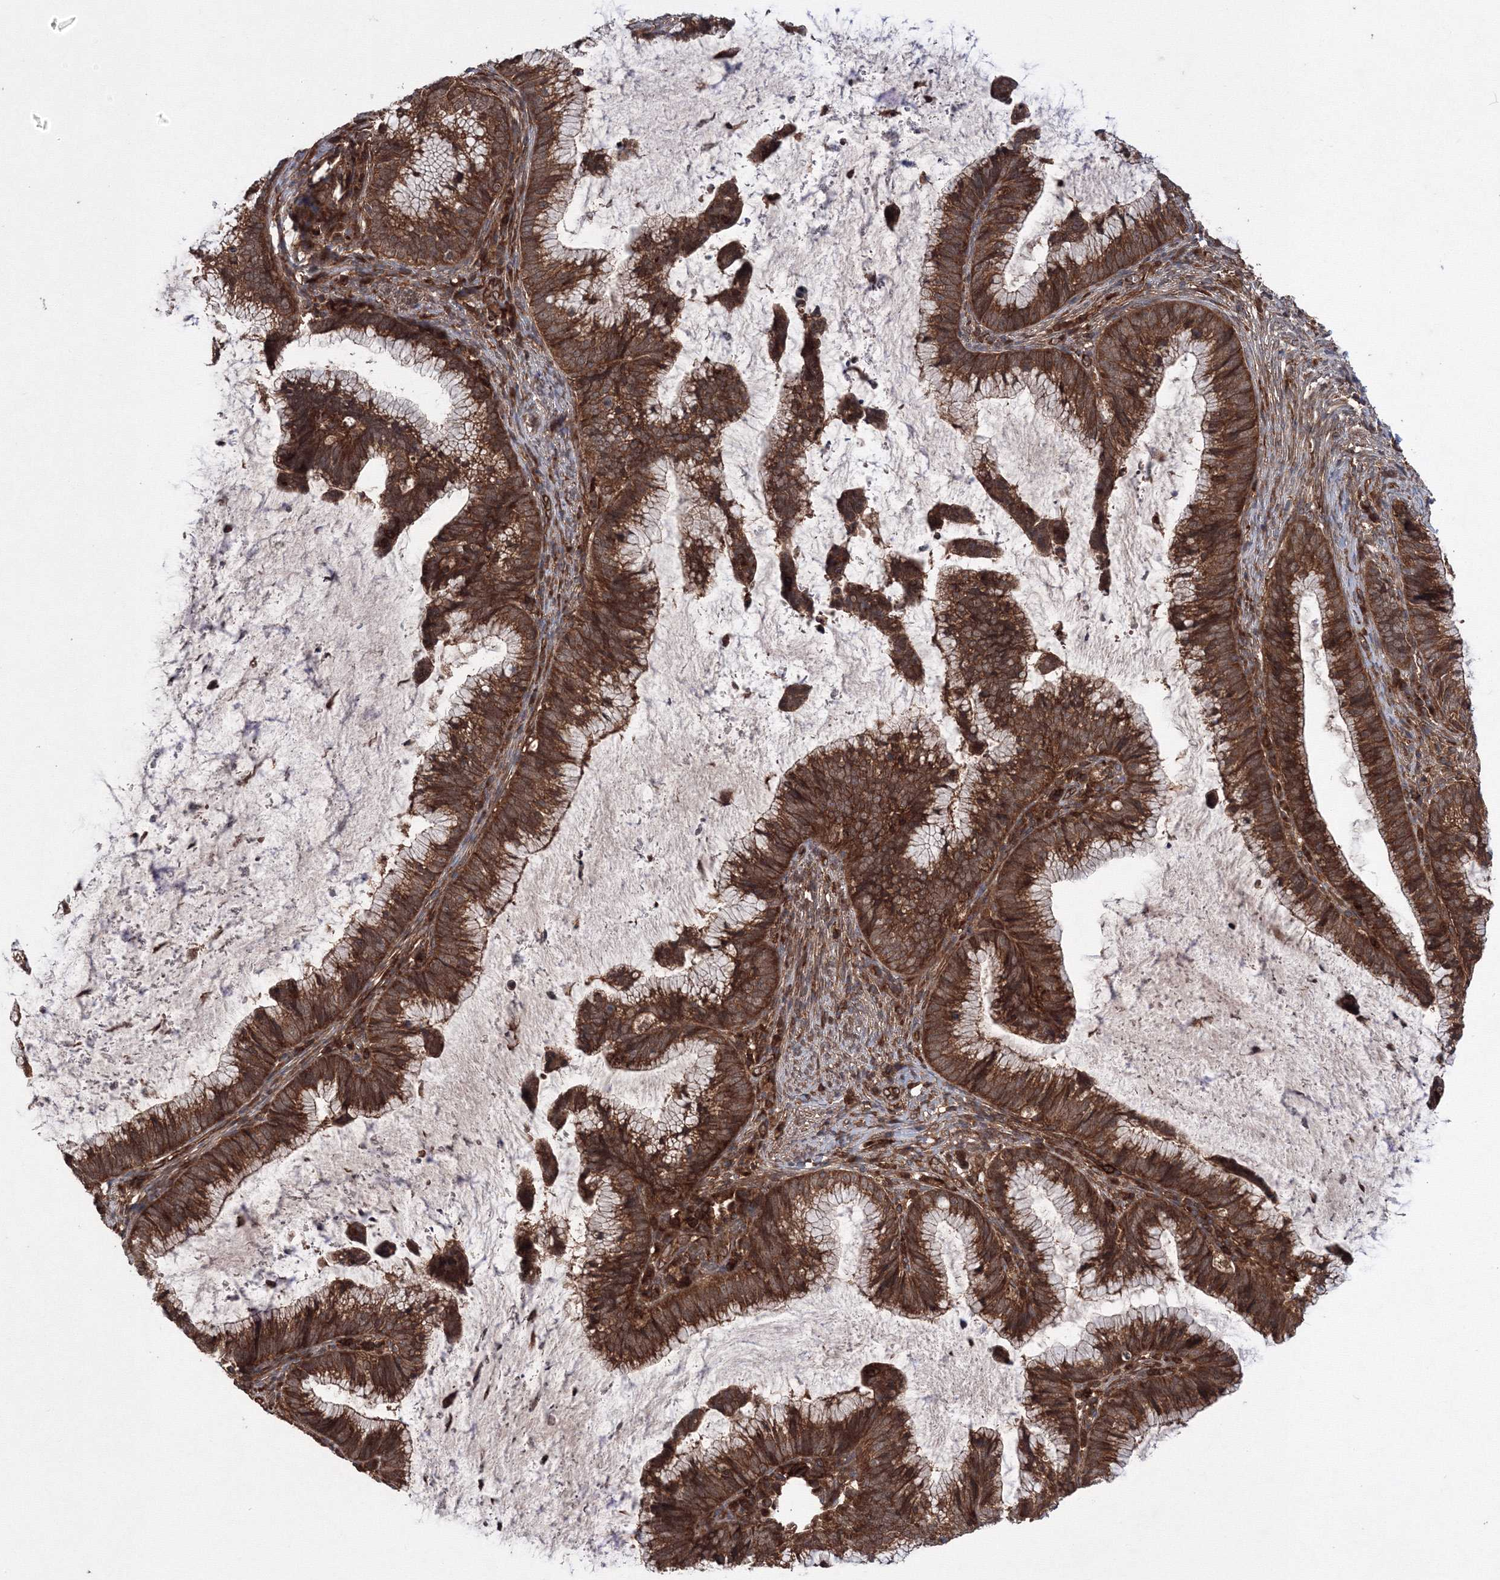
{"staining": {"intensity": "strong", "quantity": ">75%", "location": "cytoplasmic/membranous"}, "tissue": "cervical cancer", "cell_type": "Tumor cells", "image_type": "cancer", "snomed": [{"axis": "morphology", "description": "Adenocarcinoma, NOS"}, {"axis": "topography", "description": "Cervix"}], "caption": "Strong cytoplasmic/membranous staining is appreciated in approximately >75% of tumor cells in cervical cancer.", "gene": "ATG3", "patient": {"sex": "female", "age": 36}}